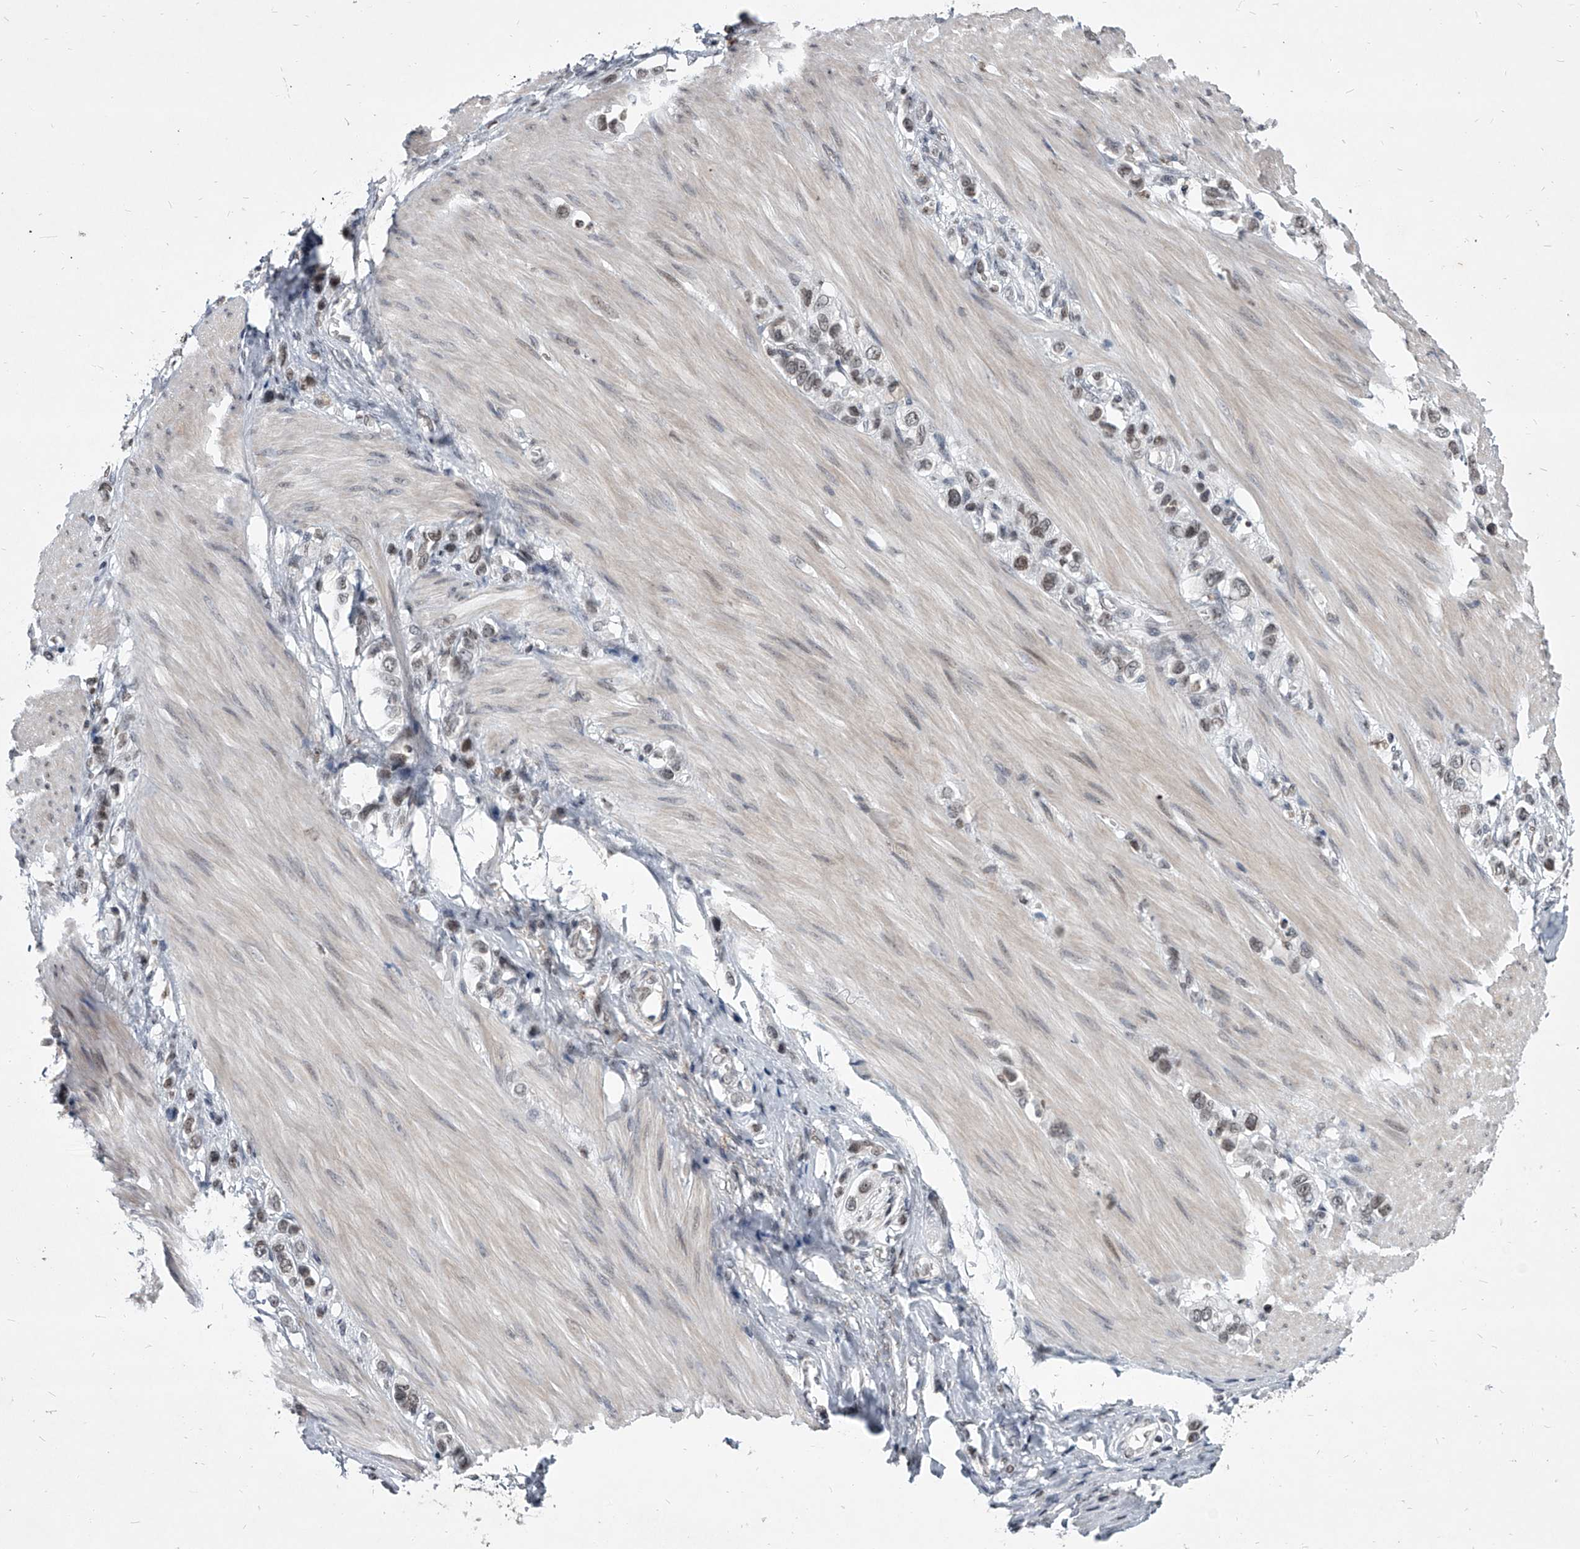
{"staining": {"intensity": "weak", "quantity": "25%-75%", "location": "nuclear"}, "tissue": "stomach cancer", "cell_type": "Tumor cells", "image_type": "cancer", "snomed": [{"axis": "morphology", "description": "Adenocarcinoma, NOS"}, {"axis": "topography", "description": "Stomach"}], "caption": "This is a histology image of IHC staining of stomach cancer (adenocarcinoma), which shows weak staining in the nuclear of tumor cells.", "gene": "PPIL4", "patient": {"sex": "female", "age": 65}}